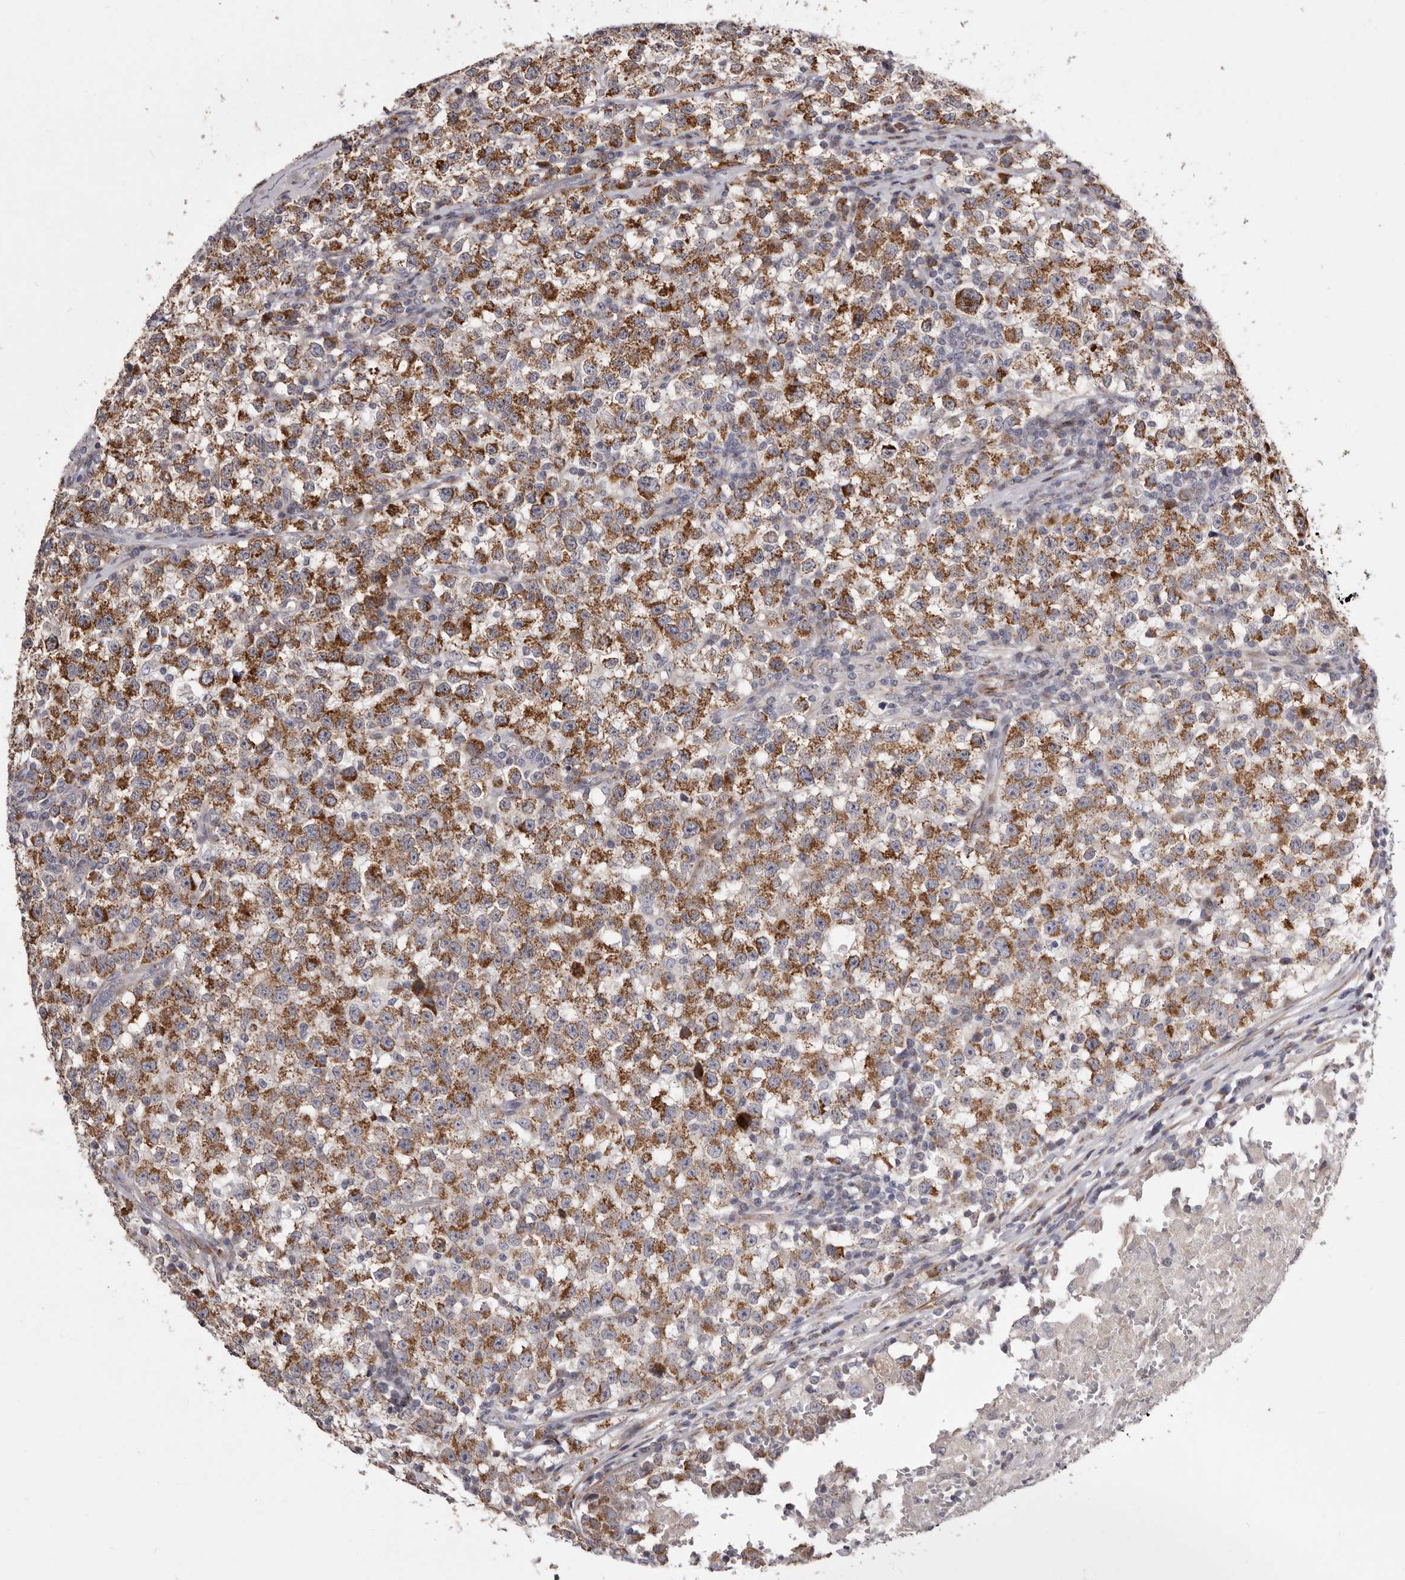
{"staining": {"intensity": "moderate", "quantity": ">75%", "location": "cytoplasmic/membranous"}, "tissue": "testis cancer", "cell_type": "Tumor cells", "image_type": "cancer", "snomed": [{"axis": "morphology", "description": "Seminoma, NOS"}, {"axis": "topography", "description": "Testis"}], "caption": "DAB immunohistochemical staining of testis cancer (seminoma) displays moderate cytoplasmic/membranous protein positivity in approximately >75% of tumor cells. (DAB (3,3'-diaminobenzidine) = brown stain, brightfield microscopy at high magnification).", "gene": "TIMM17B", "patient": {"sex": "male", "age": 22}}